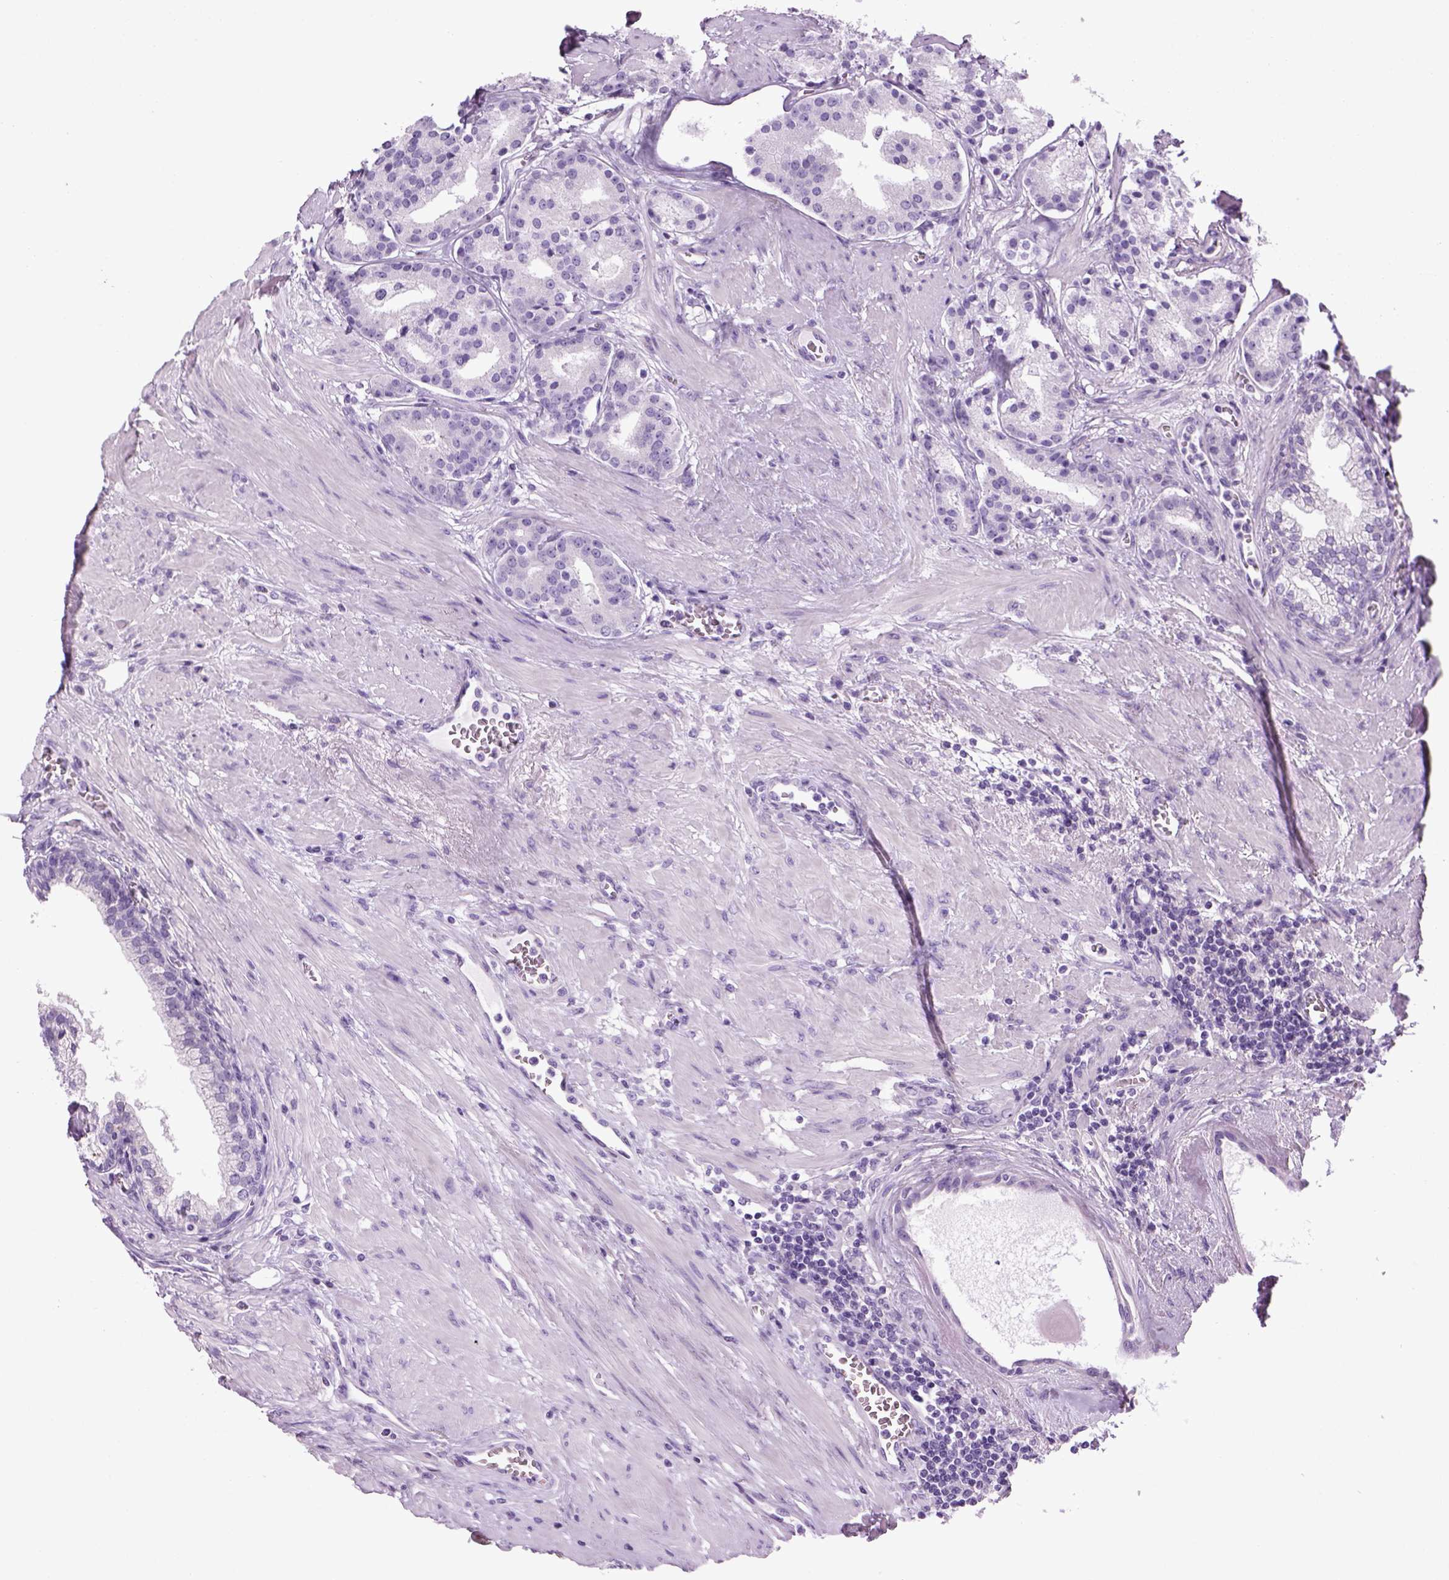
{"staining": {"intensity": "negative", "quantity": "none", "location": "none"}, "tissue": "prostate cancer", "cell_type": "Tumor cells", "image_type": "cancer", "snomed": [{"axis": "morphology", "description": "Adenocarcinoma, NOS"}, {"axis": "topography", "description": "Prostate"}], "caption": "DAB immunohistochemical staining of human prostate cancer displays no significant staining in tumor cells.", "gene": "HMCN2", "patient": {"sex": "male", "age": 69}}